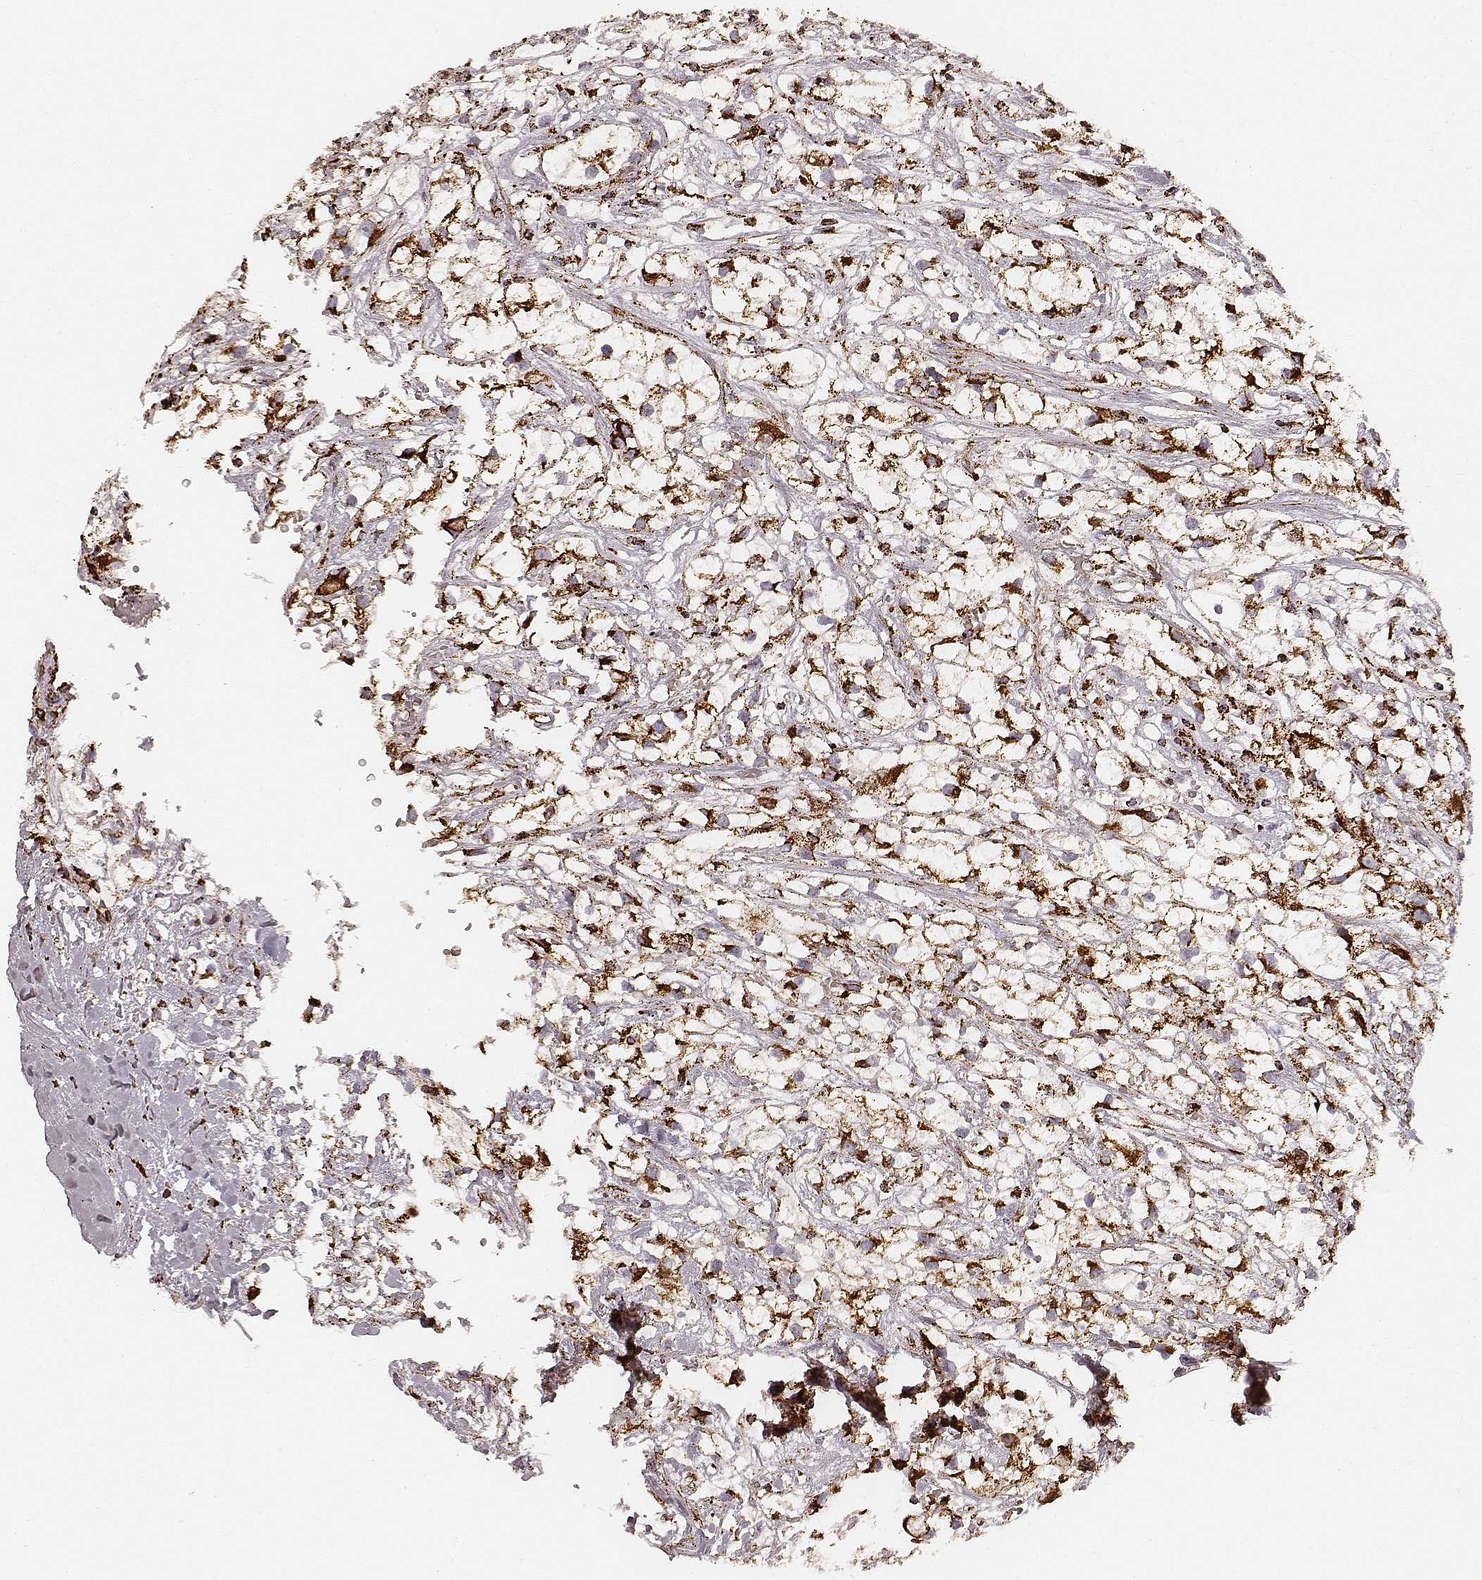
{"staining": {"intensity": "strong", "quantity": ">75%", "location": "cytoplasmic/membranous"}, "tissue": "renal cancer", "cell_type": "Tumor cells", "image_type": "cancer", "snomed": [{"axis": "morphology", "description": "Adenocarcinoma, NOS"}, {"axis": "topography", "description": "Kidney"}], "caption": "This histopathology image shows adenocarcinoma (renal) stained with immunohistochemistry to label a protein in brown. The cytoplasmic/membranous of tumor cells show strong positivity for the protein. Nuclei are counter-stained blue.", "gene": "CS", "patient": {"sex": "male", "age": 59}}